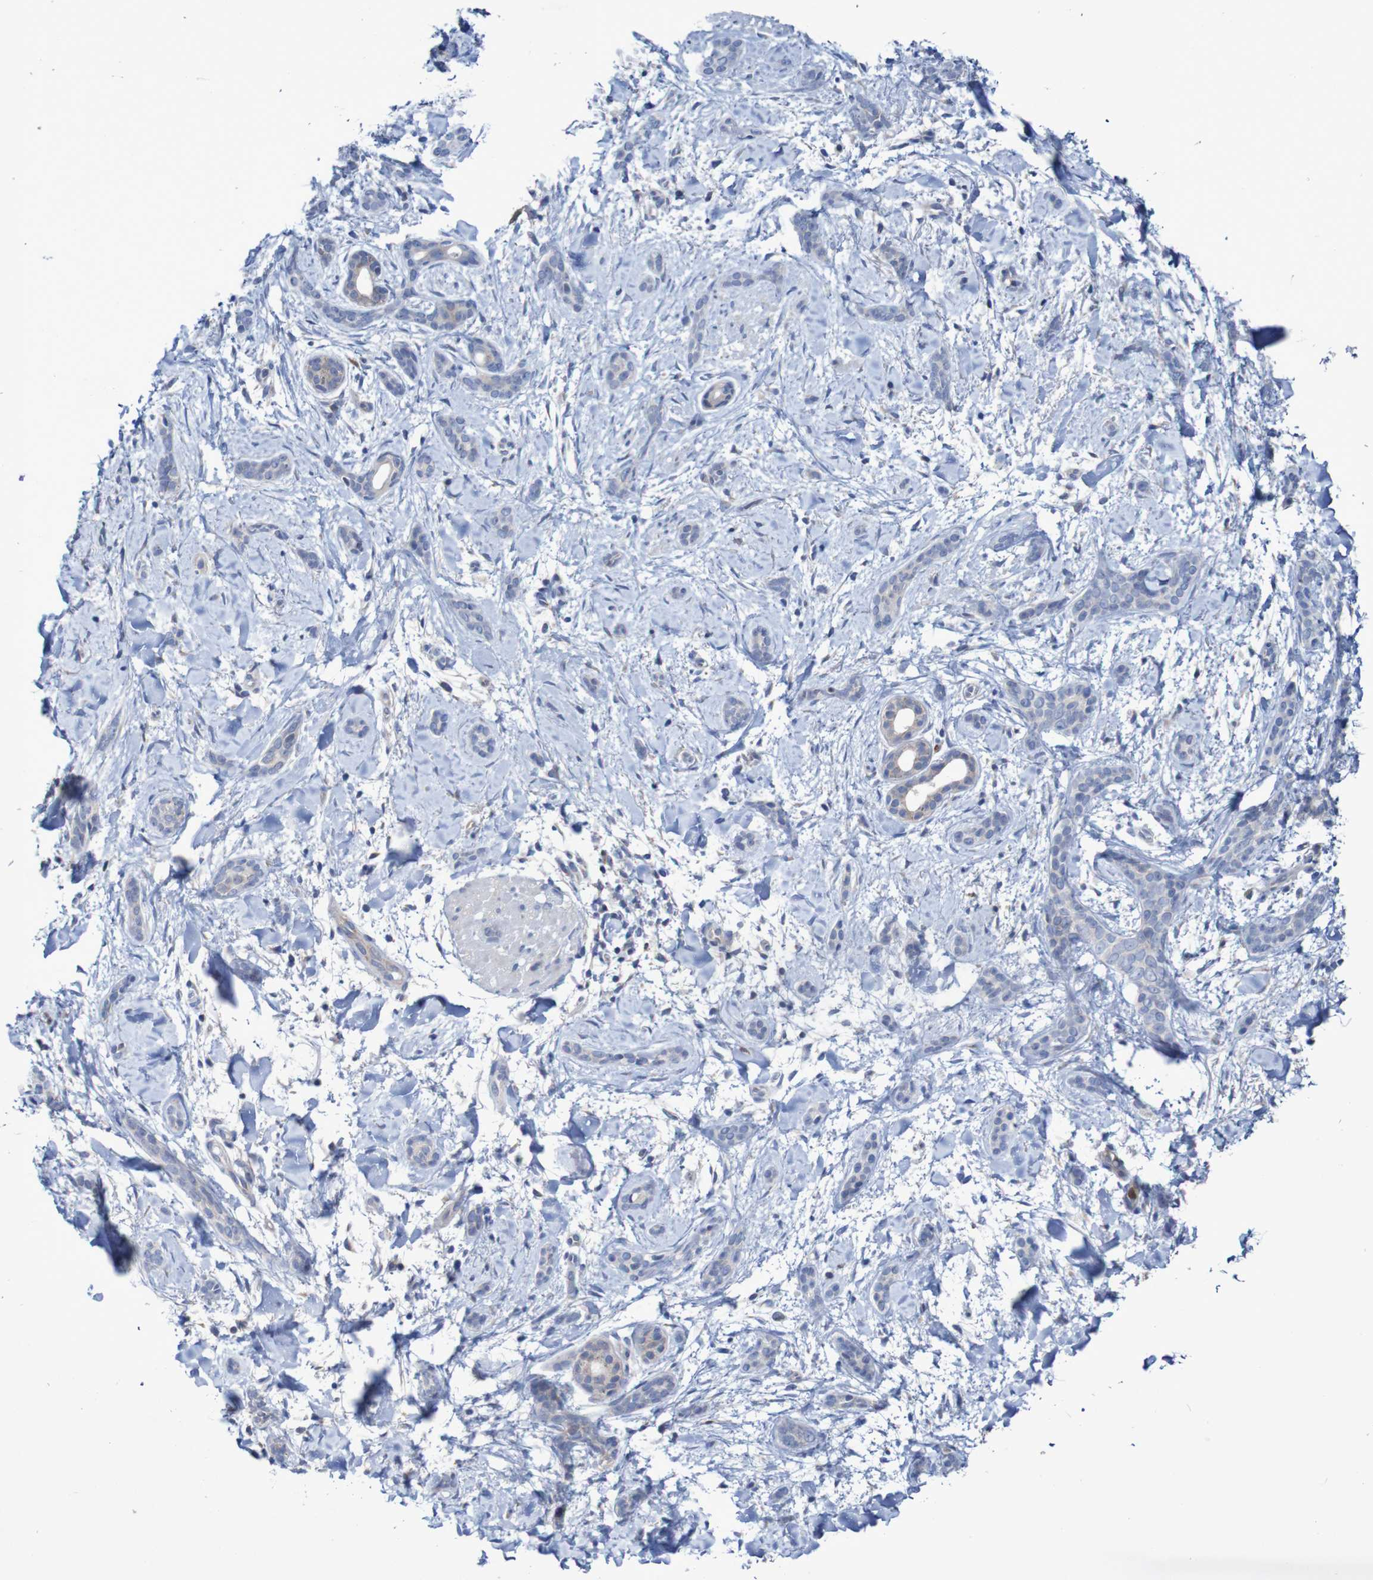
{"staining": {"intensity": "negative", "quantity": "none", "location": "none"}, "tissue": "skin cancer", "cell_type": "Tumor cells", "image_type": "cancer", "snomed": [{"axis": "morphology", "description": "Basal cell carcinoma"}, {"axis": "morphology", "description": "Adnexal tumor, benign"}, {"axis": "topography", "description": "Skin"}], "caption": "This is an immunohistochemistry (IHC) image of human basal cell carcinoma (skin). There is no positivity in tumor cells.", "gene": "PARP4", "patient": {"sex": "female", "age": 42}}